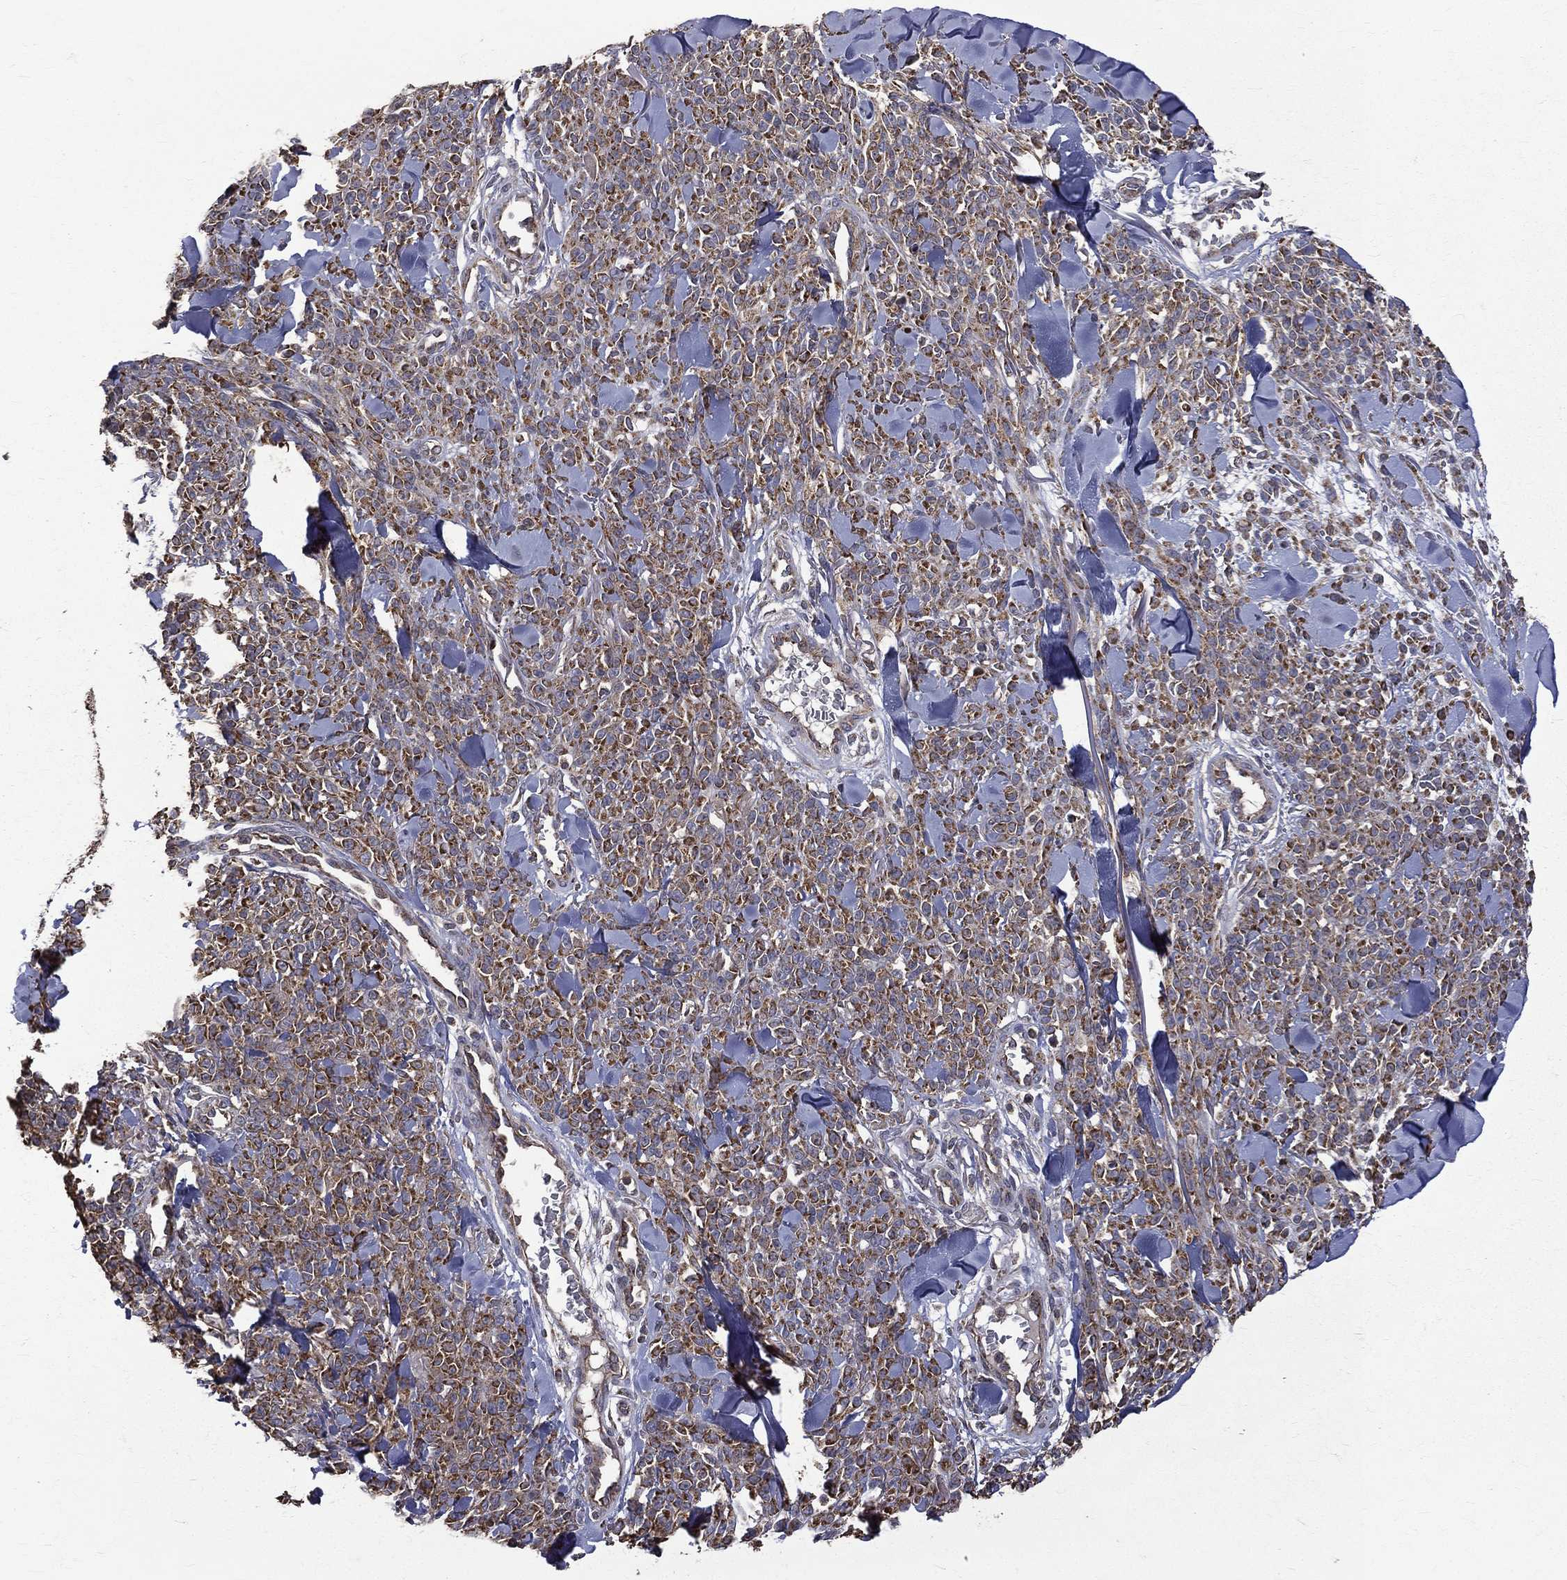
{"staining": {"intensity": "moderate", "quantity": ">75%", "location": "cytoplasmic/membranous"}, "tissue": "melanoma", "cell_type": "Tumor cells", "image_type": "cancer", "snomed": [{"axis": "morphology", "description": "Malignant melanoma, NOS"}, {"axis": "topography", "description": "Skin"}, {"axis": "topography", "description": "Skin of trunk"}], "caption": "Malignant melanoma stained with a protein marker exhibits moderate staining in tumor cells.", "gene": "RPGR", "patient": {"sex": "male", "age": 74}}